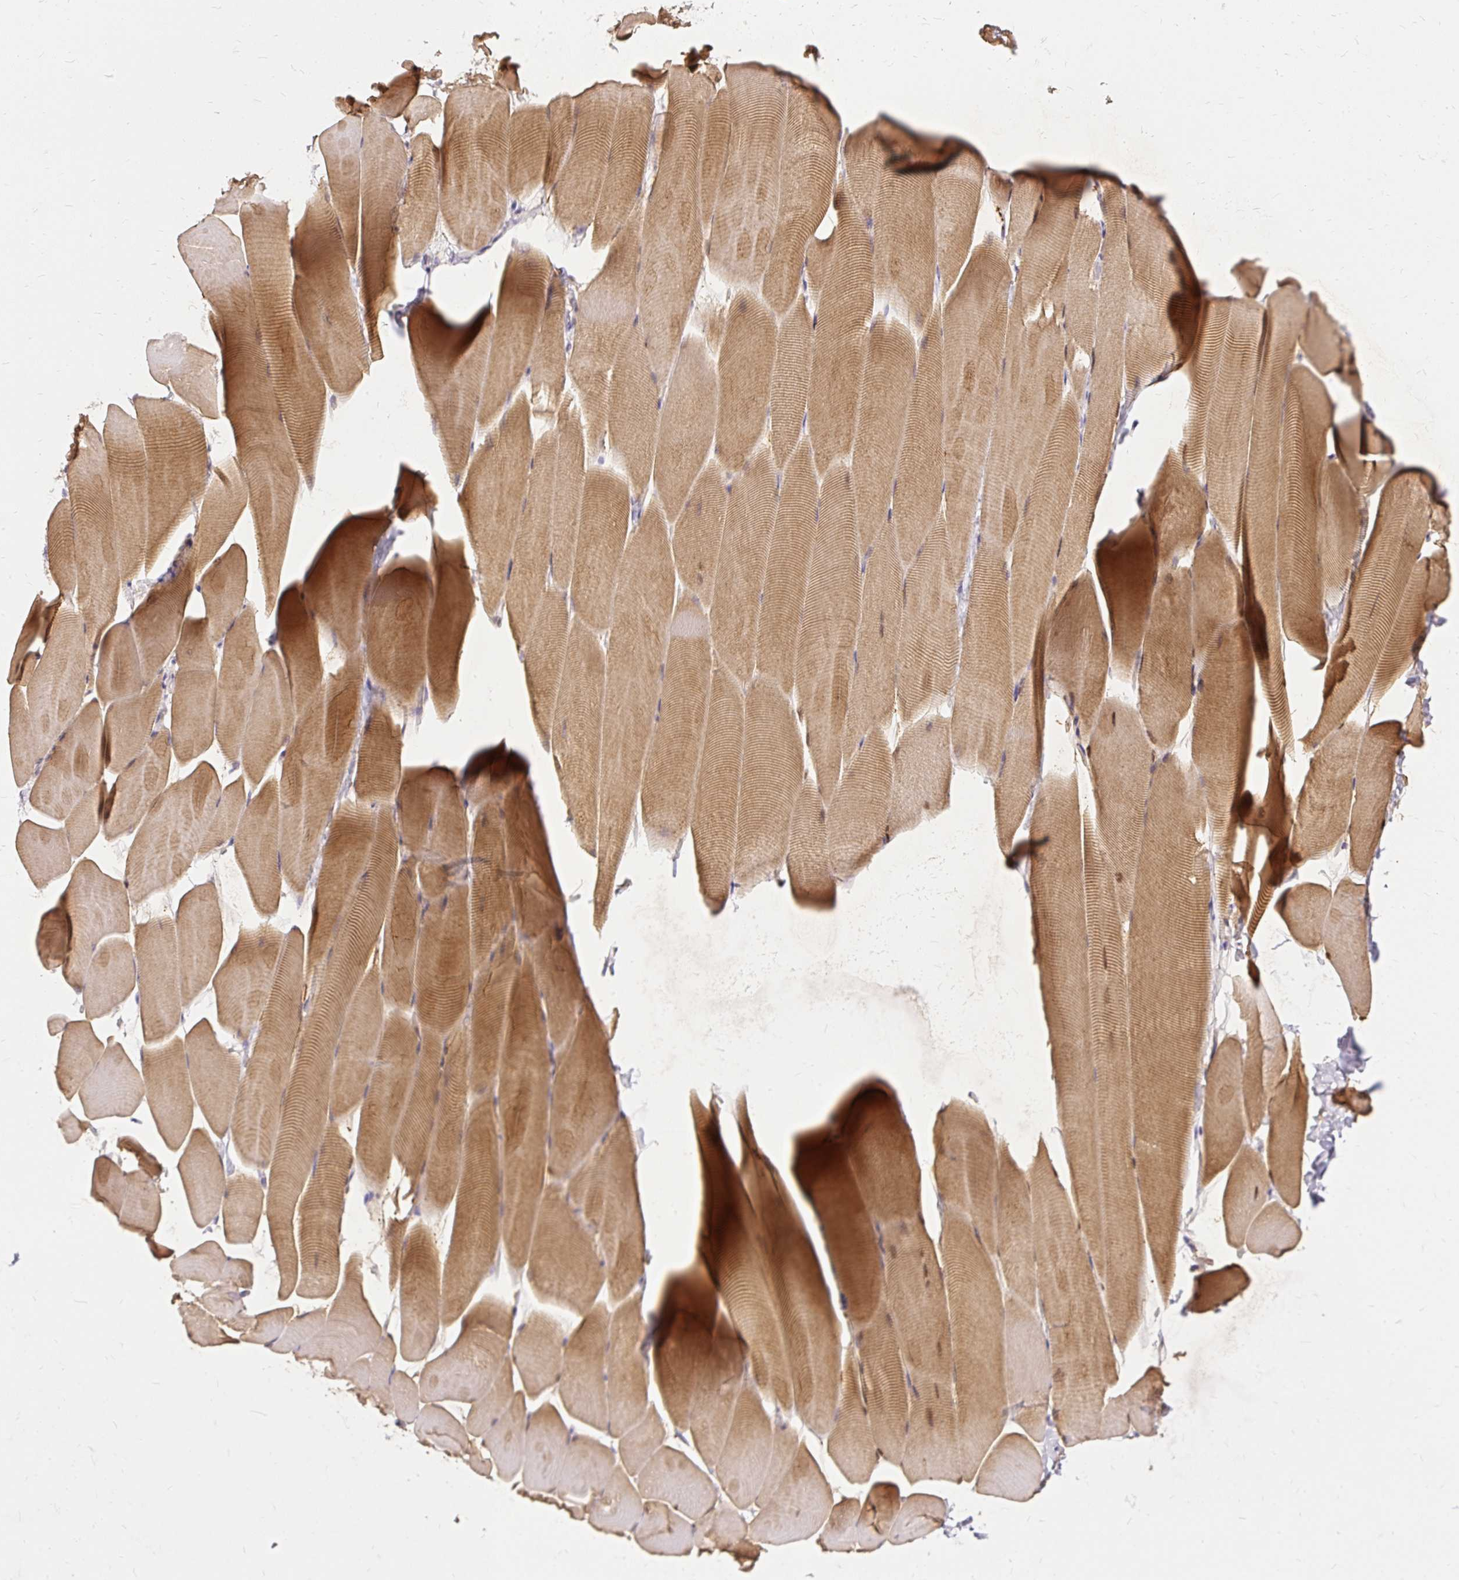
{"staining": {"intensity": "moderate", "quantity": "25%-75%", "location": "cytoplasmic/membranous"}, "tissue": "skeletal muscle", "cell_type": "Myocytes", "image_type": "normal", "snomed": [{"axis": "morphology", "description": "Normal tissue, NOS"}, {"axis": "topography", "description": "Skeletal muscle"}], "caption": "Immunohistochemical staining of unremarkable skeletal muscle shows moderate cytoplasmic/membranous protein staining in about 25%-75% of myocytes.", "gene": "AP5S1", "patient": {"sex": "male", "age": 25}}